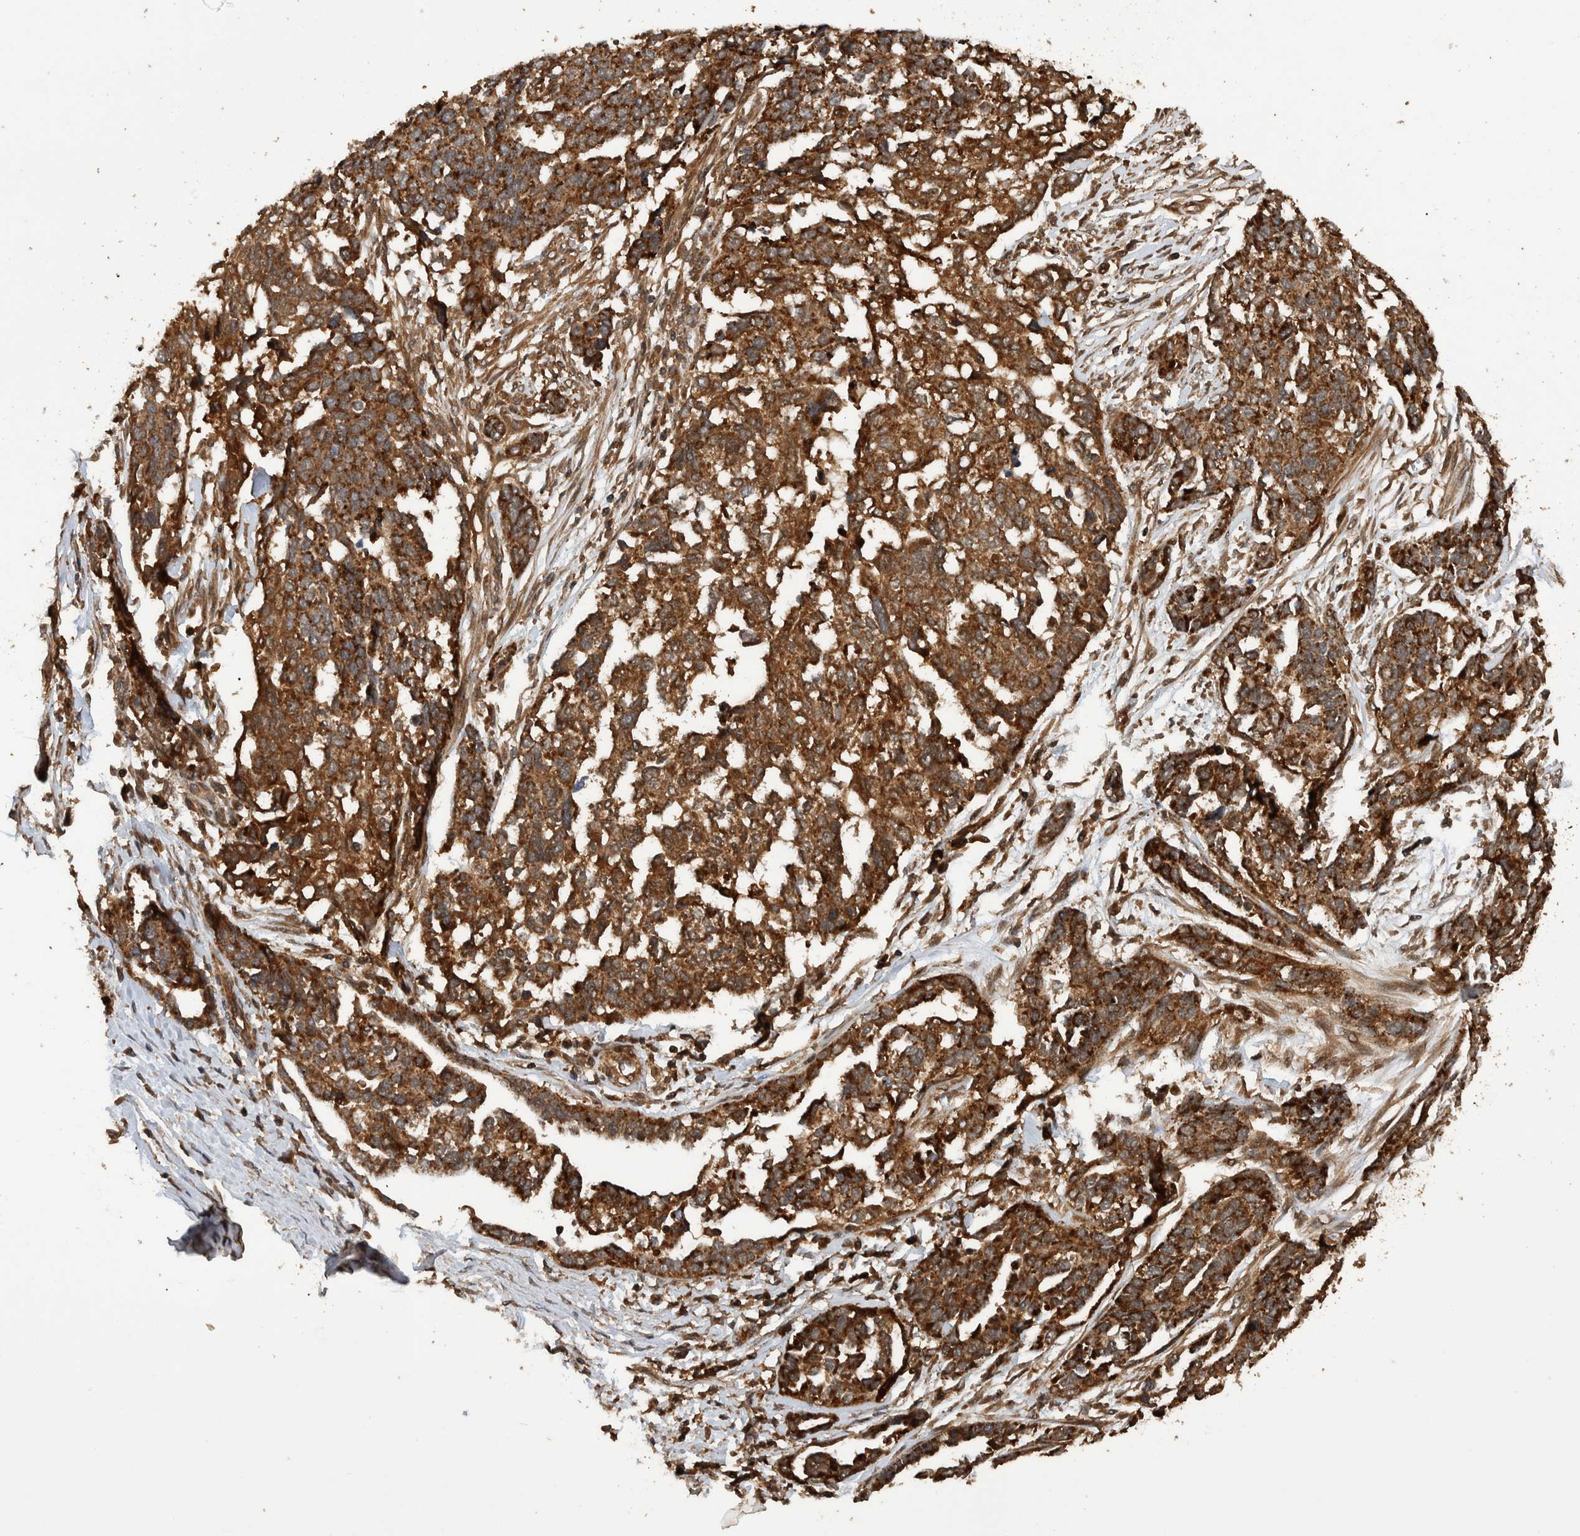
{"staining": {"intensity": "strong", "quantity": ">75%", "location": "cytoplasmic/membranous"}, "tissue": "ovarian cancer", "cell_type": "Tumor cells", "image_type": "cancer", "snomed": [{"axis": "morphology", "description": "Cystadenocarcinoma, serous, NOS"}, {"axis": "topography", "description": "Ovary"}], "caption": "IHC of human ovarian serous cystadenocarcinoma displays high levels of strong cytoplasmic/membranous positivity in about >75% of tumor cells.", "gene": "TRIM16", "patient": {"sex": "female", "age": 44}}